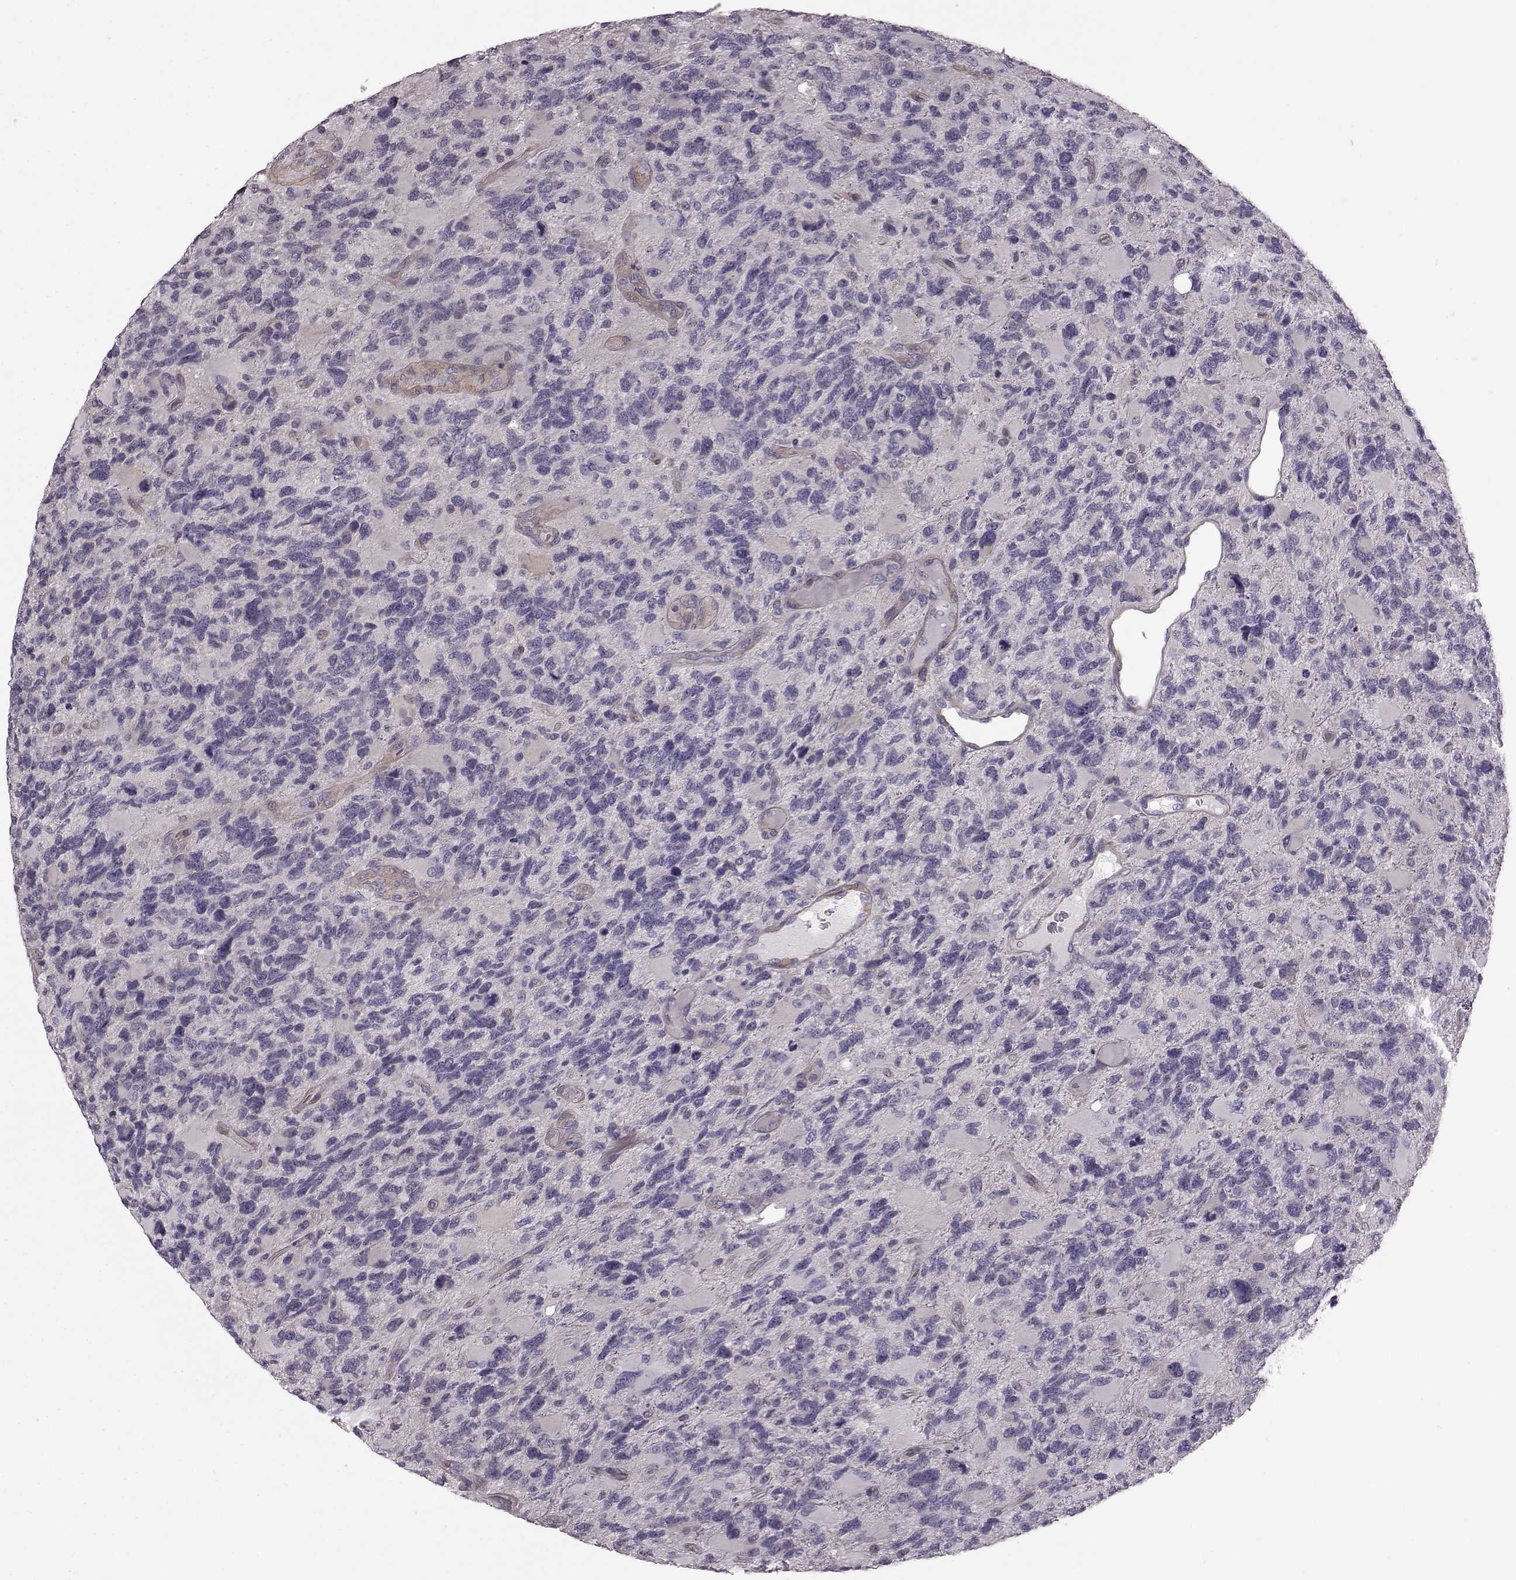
{"staining": {"intensity": "negative", "quantity": "none", "location": "none"}, "tissue": "glioma", "cell_type": "Tumor cells", "image_type": "cancer", "snomed": [{"axis": "morphology", "description": "Glioma, malignant, High grade"}, {"axis": "topography", "description": "Brain"}], "caption": "There is no significant expression in tumor cells of high-grade glioma (malignant).", "gene": "GRK1", "patient": {"sex": "female", "age": 71}}